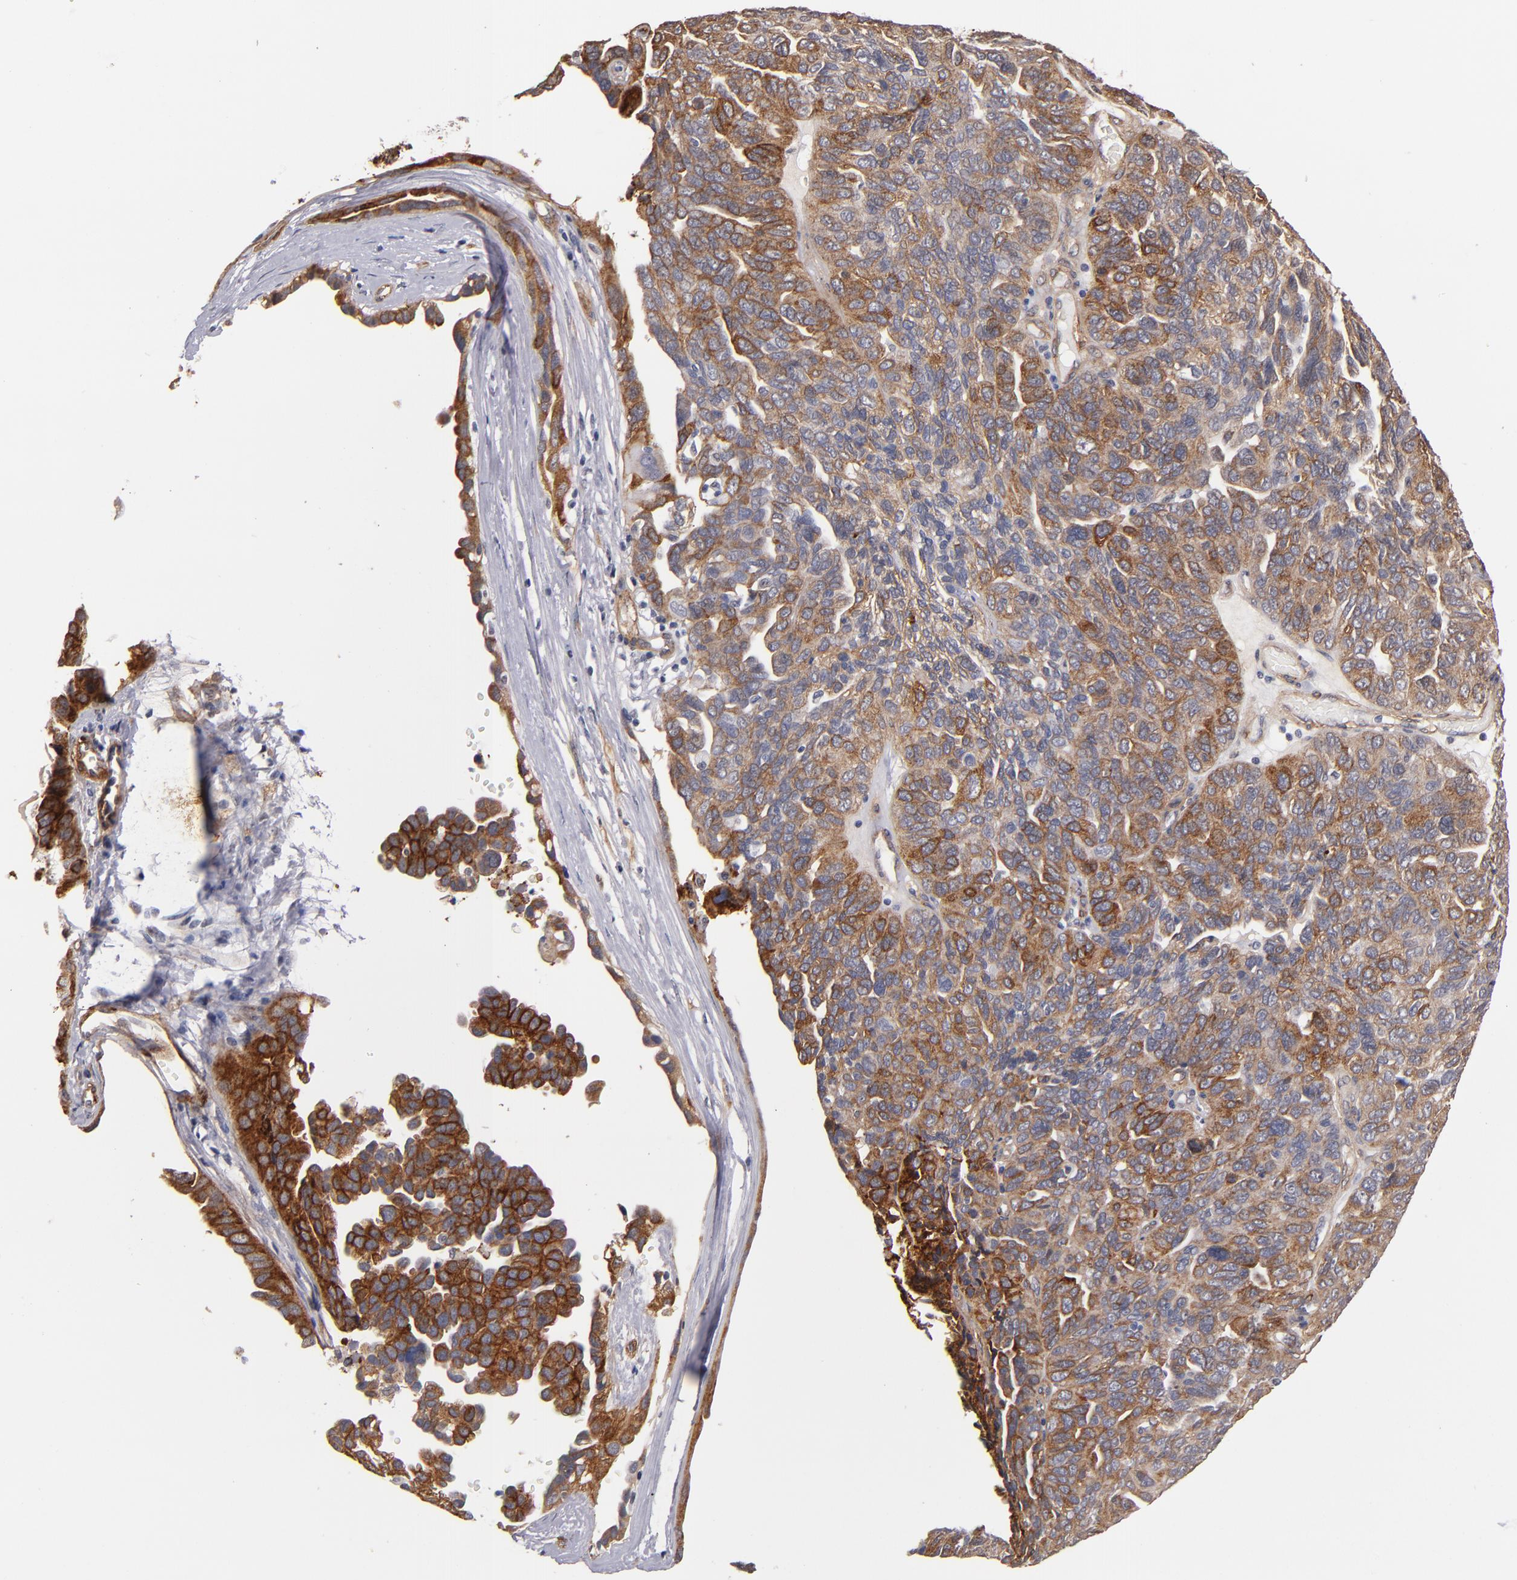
{"staining": {"intensity": "moderate", "quantity": "25%-75%", "location": "cytoplasmic/membranous"}, "tissue": "ovarian cancer", "cell_type": "Tumor cells", "image_type": "cancer", "snomed": [{"axis": "morphology", "description": "Cystadenocarcinoma, serous, NOS"}, {"axis": "topography", "description": "Ovary"}], "caption": "This is a histology image of IHC staining of ovarian cancer (serous cystadenocarcinoma), which shows moderate expression in the cytoplasmic/membranous of tumor cells.", "gene": "LAMC1", "patient": {"sex": "female", "age": 64}}